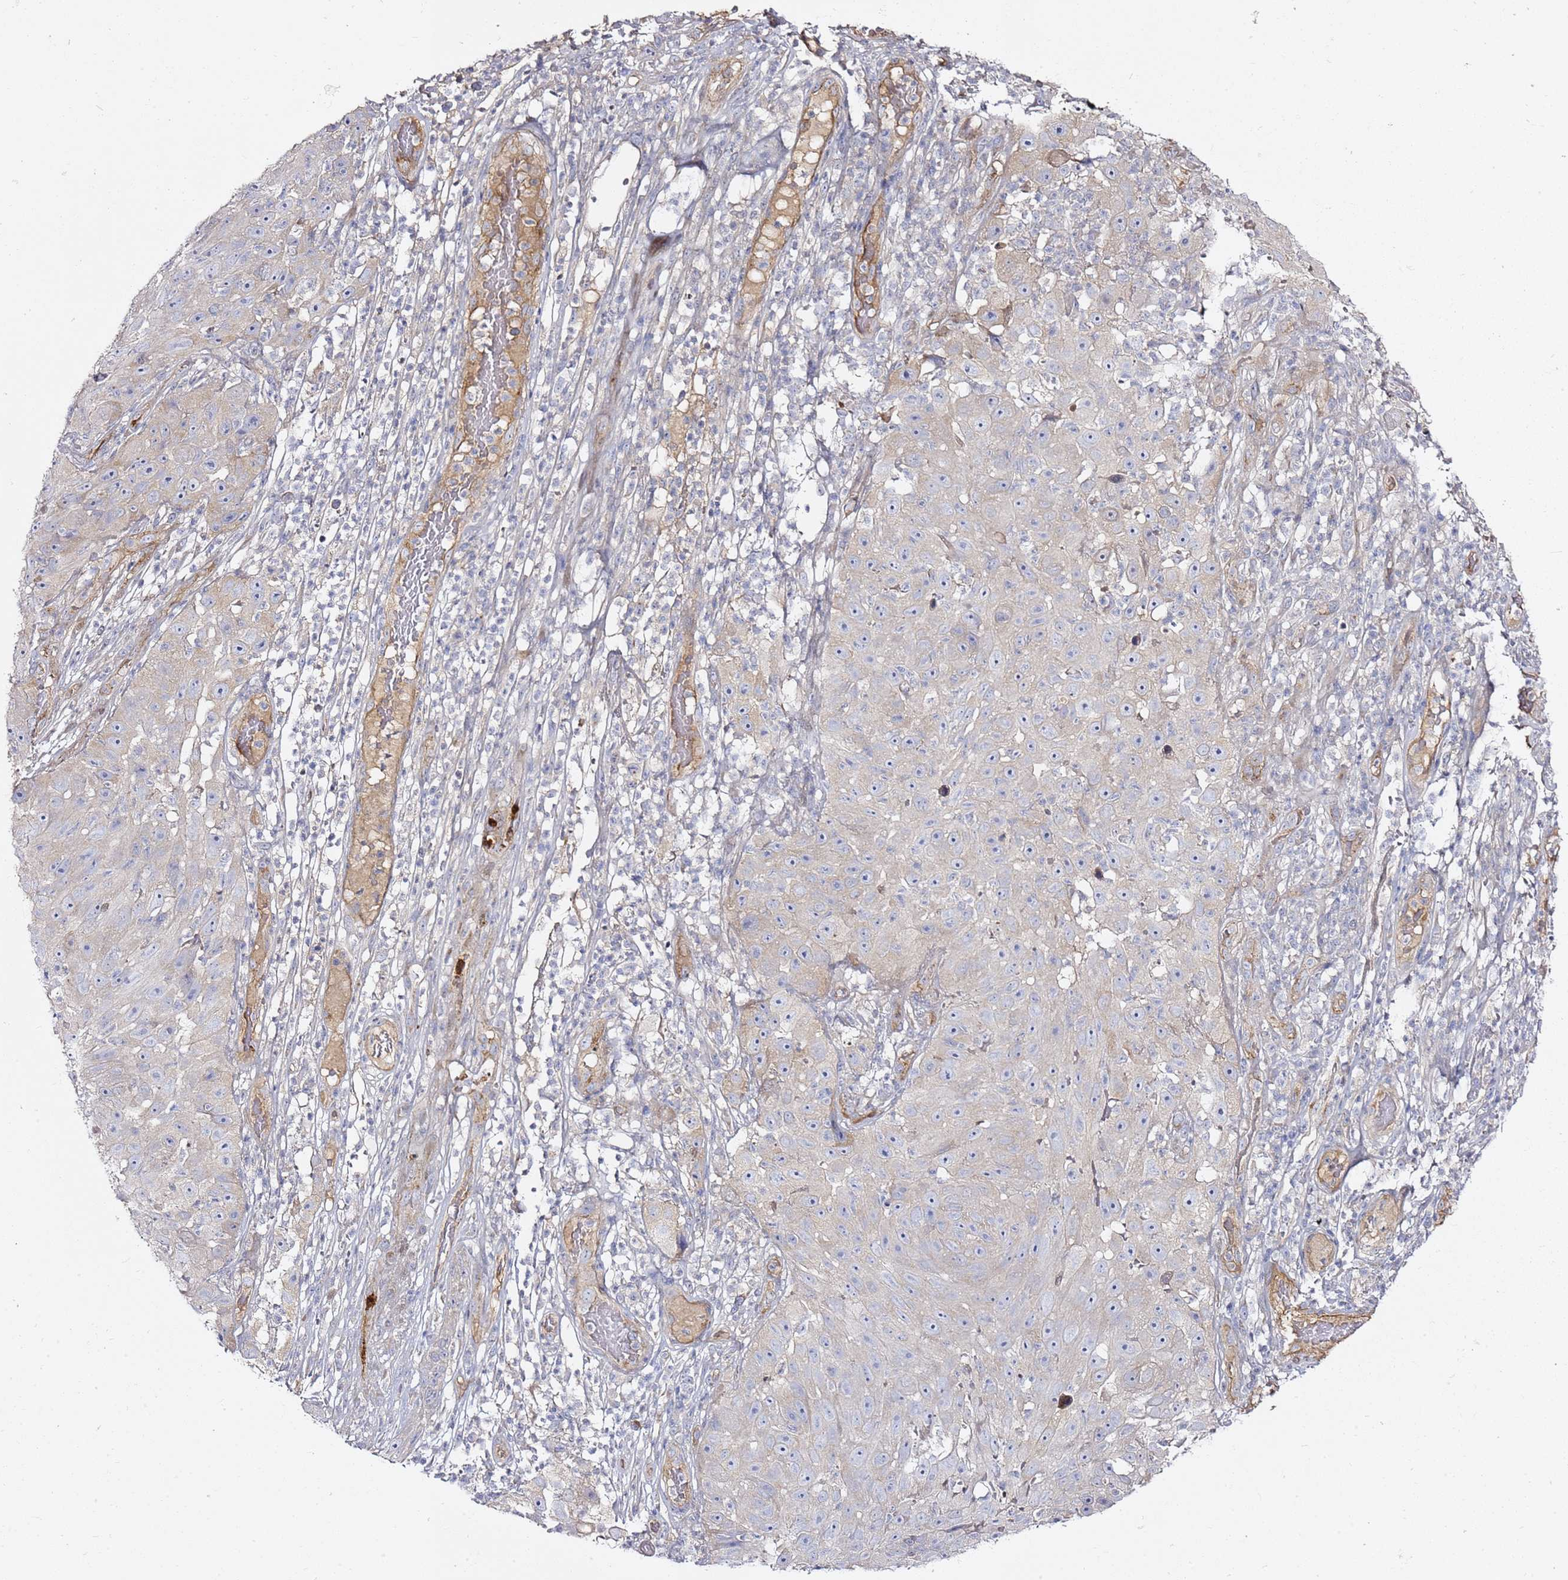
{"staining": {"intensity": "weak", "quantity": "<25%", "location": "cytoplasmic/membranous"}, "tissue": "skin cancer", "cell_type": "Tumor cells", "image_type": "cancer", "snomed": [{"axis": "morphology", "description": "Squamous cell carcinoma, NOS"}, {"axis": "topography", "description": "Skin"}], "caption": "There is no significant positivity in tumor cells of skin cancer (squamous cell carcinoma).", "gene": "EPS8L1", "patient": {"sex": "female", "age": 87}}